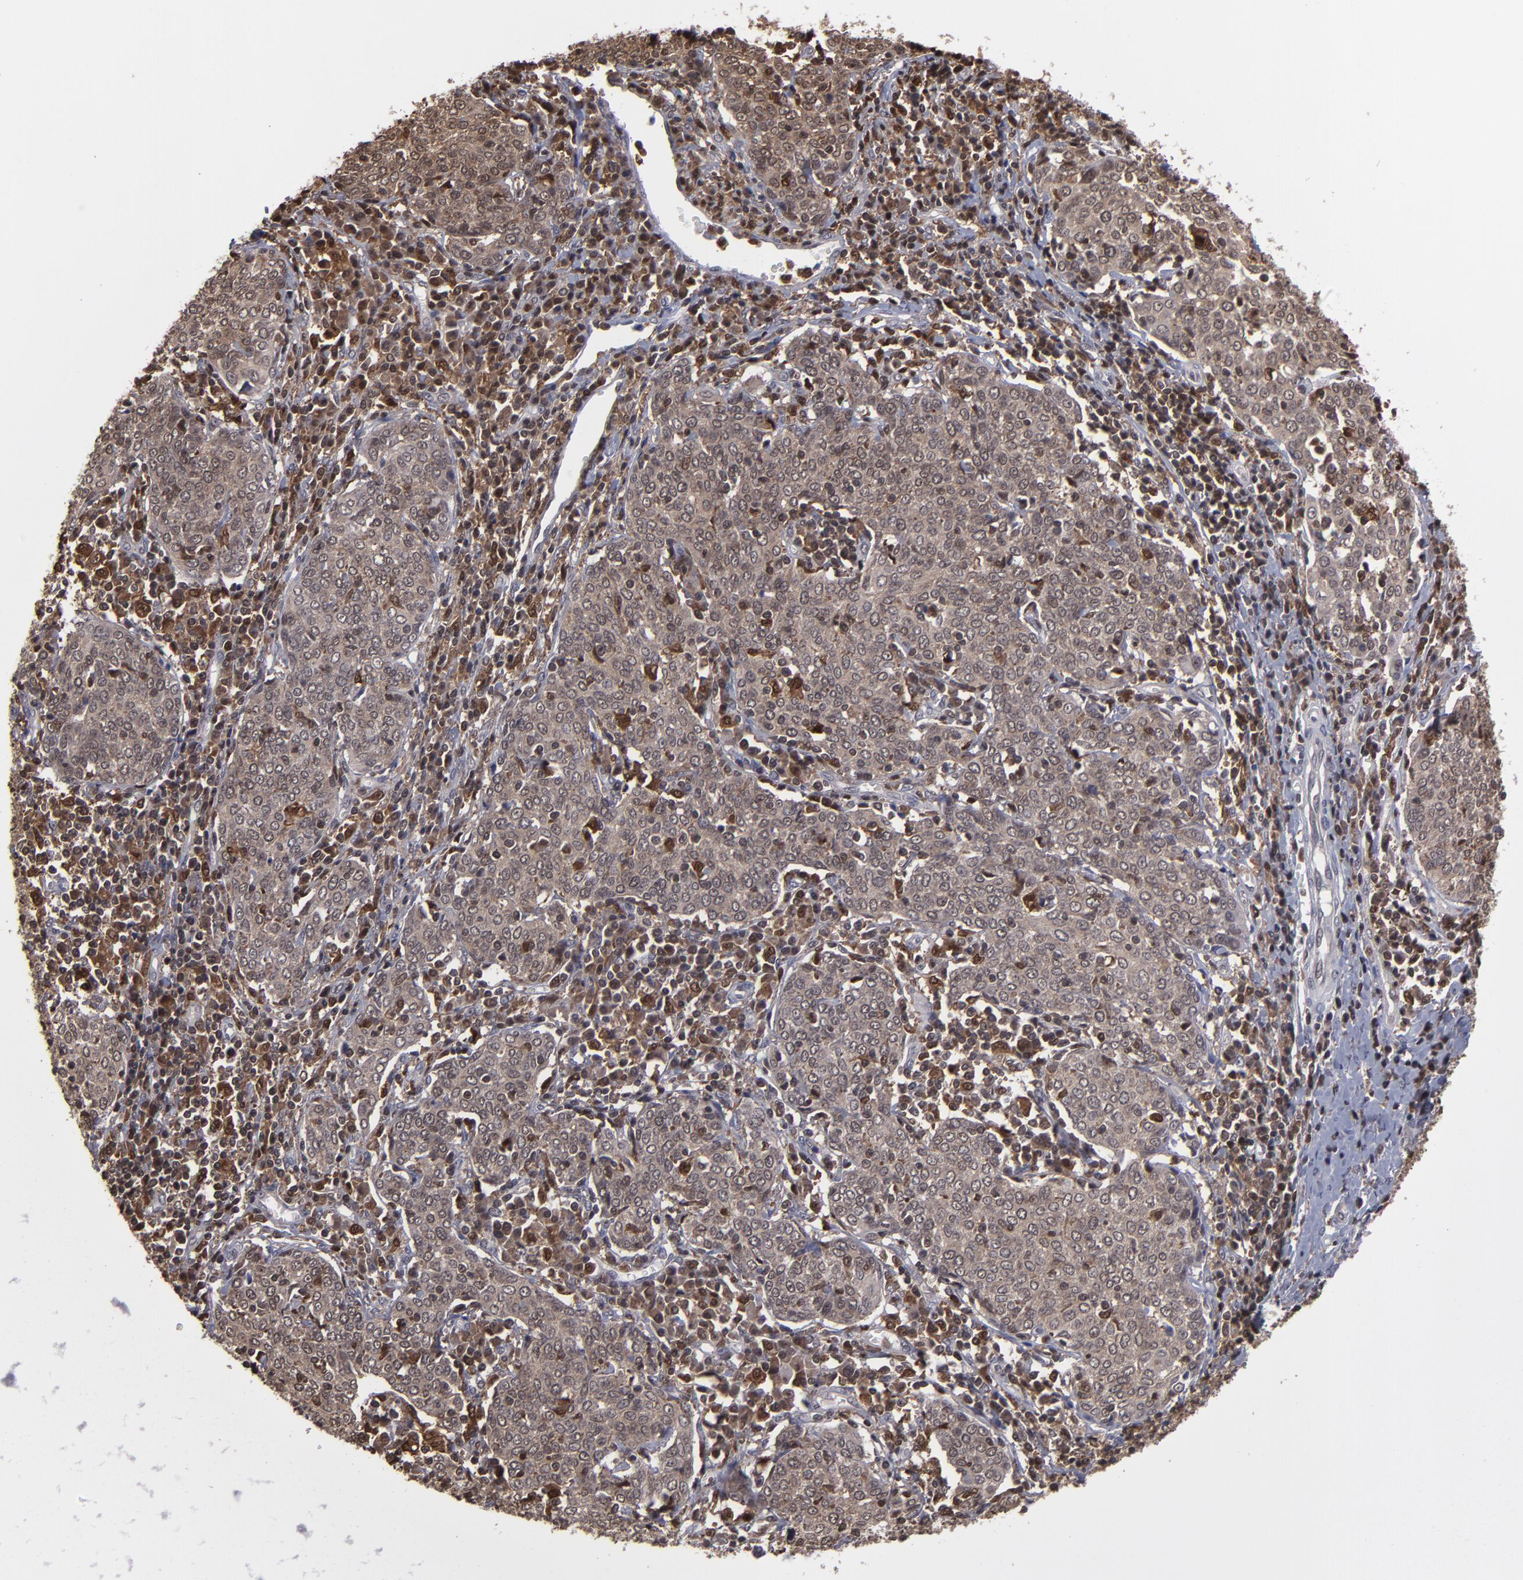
{"staining": {"intensity": "moderate", "quantity": ">75%", "location": "cytoplasmic/membranous,nuclear"}, "tissue": "cervical cancer", "cell_type": "Tumor cells", "image_type": "cancer", "snomed": [{"axis": "morphology", "description": "Squamous cell carcinoma, NOS"}, {"axis": "topography", "description": "Cervix"}], "caption": "A brown stain shows moderate cytoplasmic/membranous and nuclear staining of a protein in cervical cancer tumor cells. The staining was performed using DAB, with brown indicating positive protein expression. Nuclei are stained blue with hematoxylin.", "gene": "GRB2", "patient": {"sex": "female", "age": 40}}